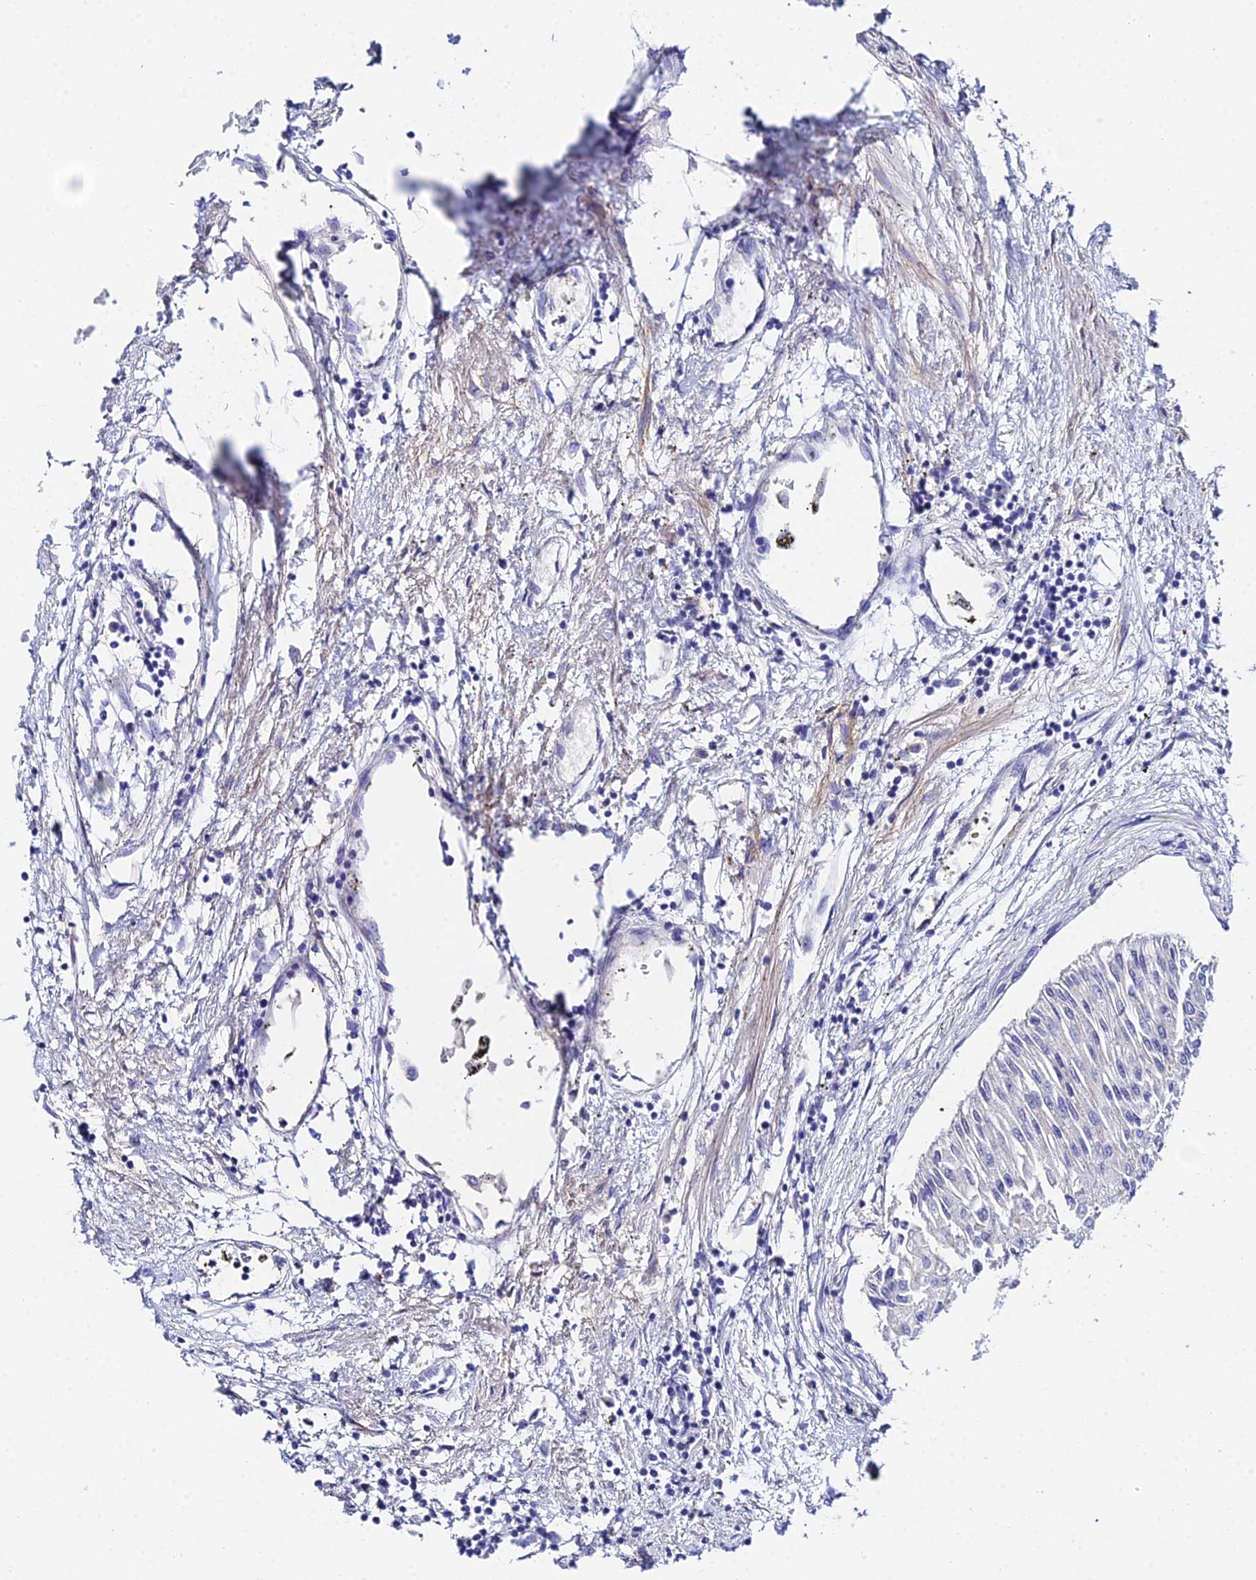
{"staining": {"intensity": "negative", "quantity": "none", "location": "none"}, "tissue": "urothelial cancer", "cell_type": "Tumor cells", "image_type": "cancer", "snomed": [{"axis": "morphology", "description": "Urothelial carcinoma, Low grade"}, {"axis": "topography", "description": "Urinary bladder"}], "caption": "Immunohistochemistry (IHC) image of urothelial carcinoma (low-grade) stained for a protein (brown), which shows no expression in tumor cells.", "gene": "UBE2L3", "patient": {"sex": "male", "age": 67}}